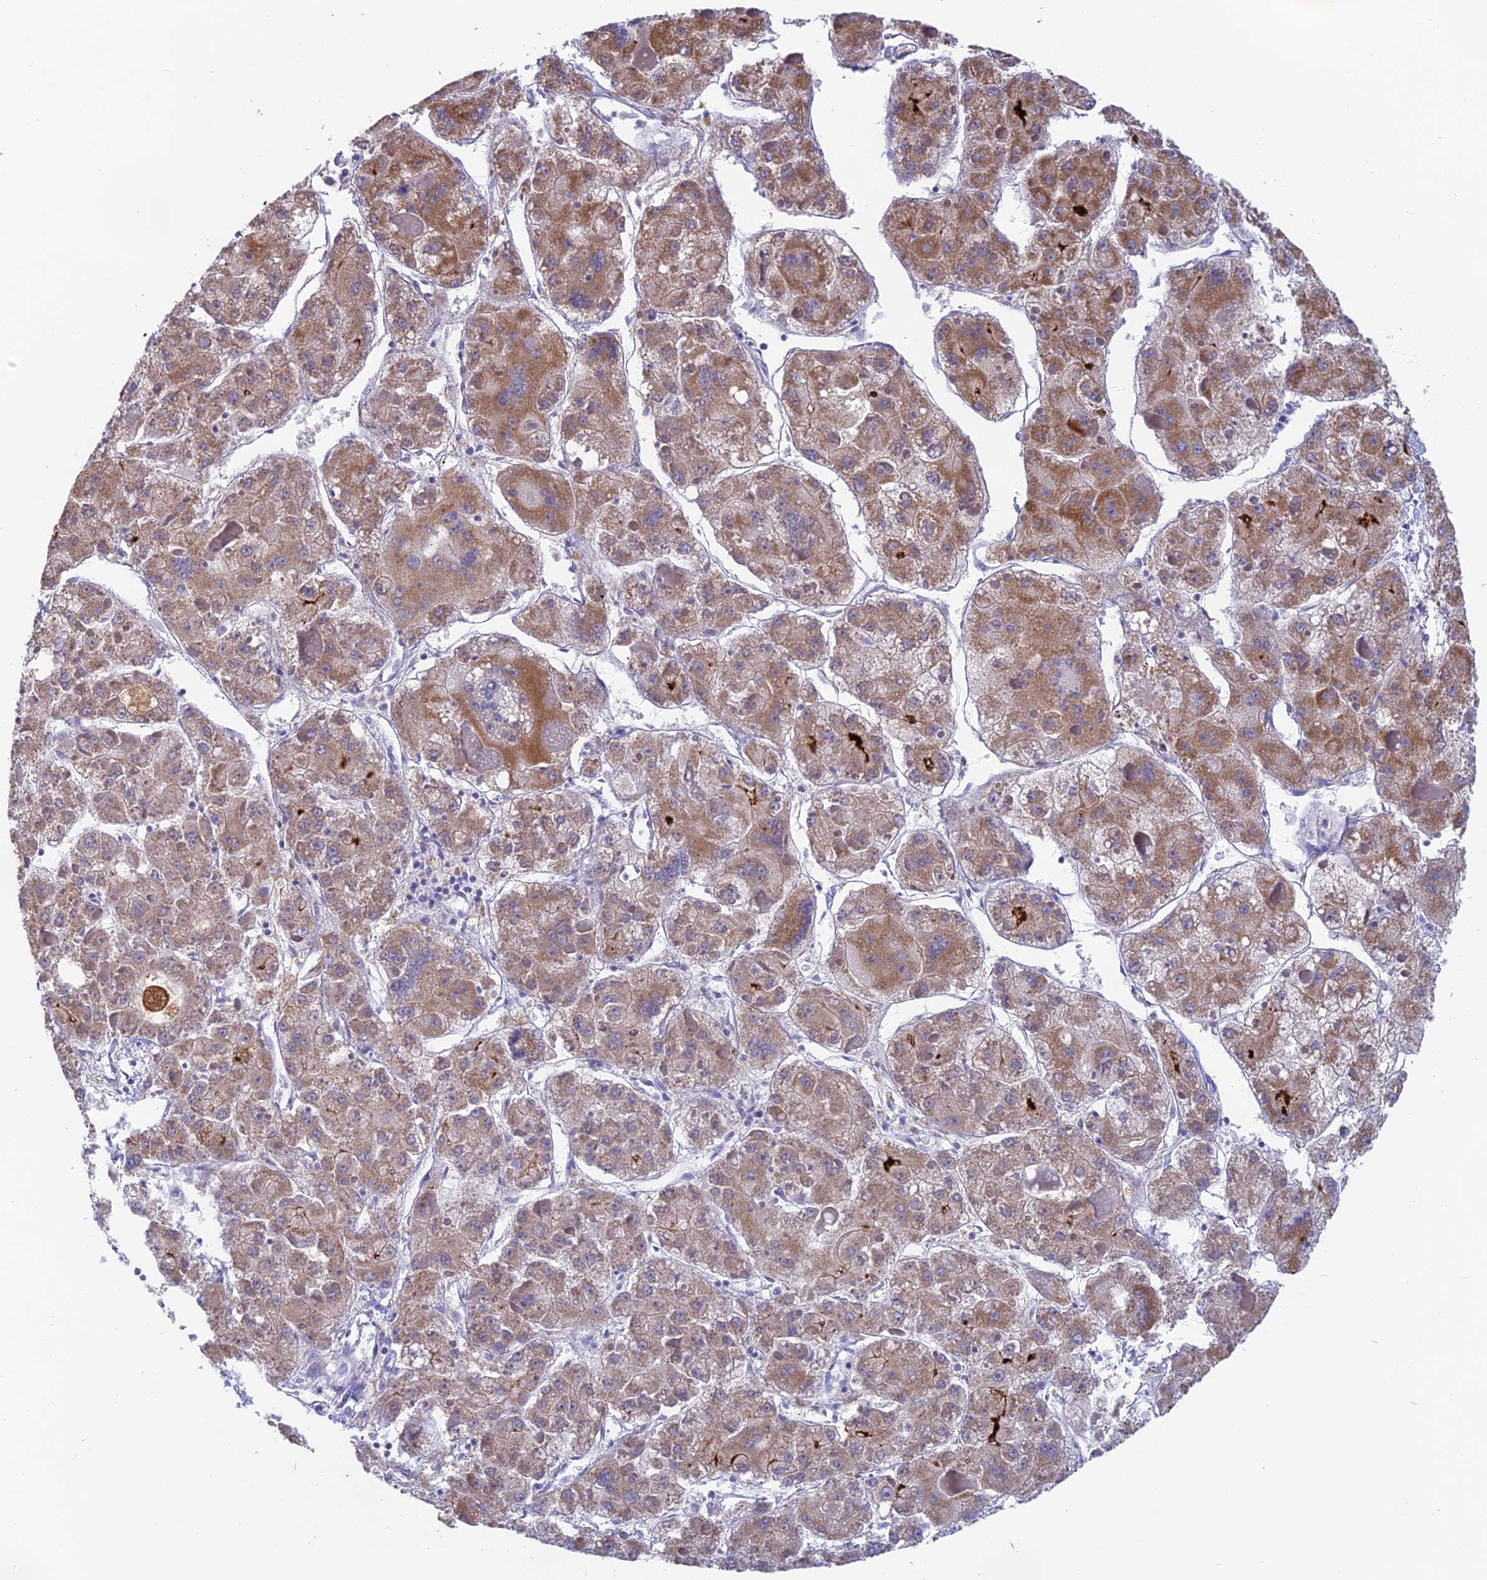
{"staining": {"intensity": "moderate", "quantity": ">75%", "location": "cytoplasmic/membranous"}, "tissue": "liver cancer", "cell_type": "Tumor cells", "image_type": "cancer", "snomed": [{"axis": "morphology", "description": "Carcinoma, Hepatocellular, NOS"}, {"axis": "topography", "description": "Liver"}], "caption": "Protein expression analysis of hepatocellular carcinoma (liver) exhibits moderate cytoplasmic/membranous expression in approximately >75% of tumor cells.", "gene": "TENT4B", "patient": {"sex": "female", "age": 73}}